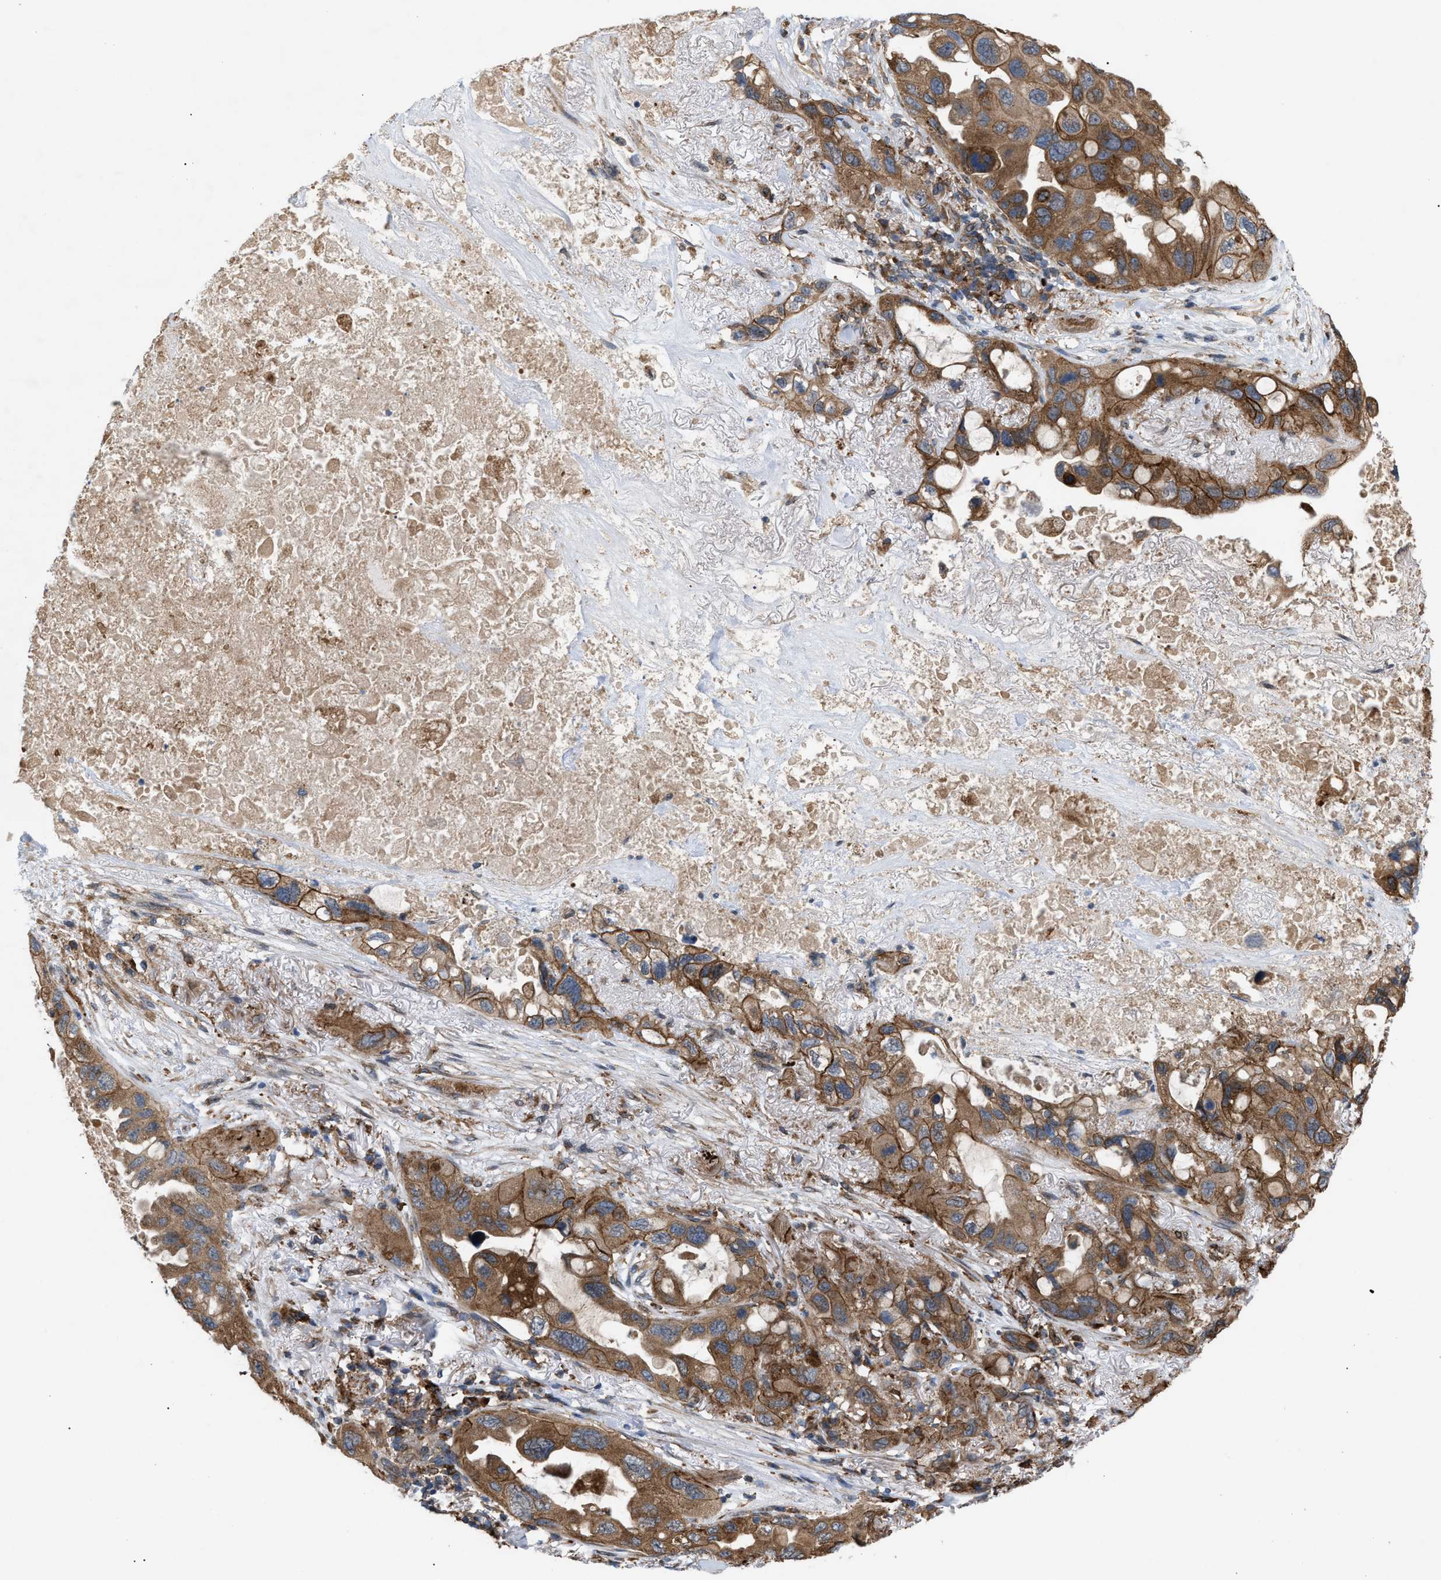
{"staining": {"intensity": "moderate", "quantity": ">75%", "location": "cytoplasmic/membranous"}, "tissue": "lung cancer", "cell_type": "Tumor cells", "image_type": "cancer", "snomed": [{"axis": "morphology", "description": "Squamous cell carcinoma, NOS"}, {"axis": "topography", "description": "Lung"}], "caption": "DAB (3,3'-diaminobenzidine) immunohistochemical staining of human squamous cell carcinoma (lung) reveals moderate cytoplasmic/membranous protein positivity in approximately >75% of tumor cells.", "gene": "GCC1", "patient": {"sex": "female", "age": 73}}